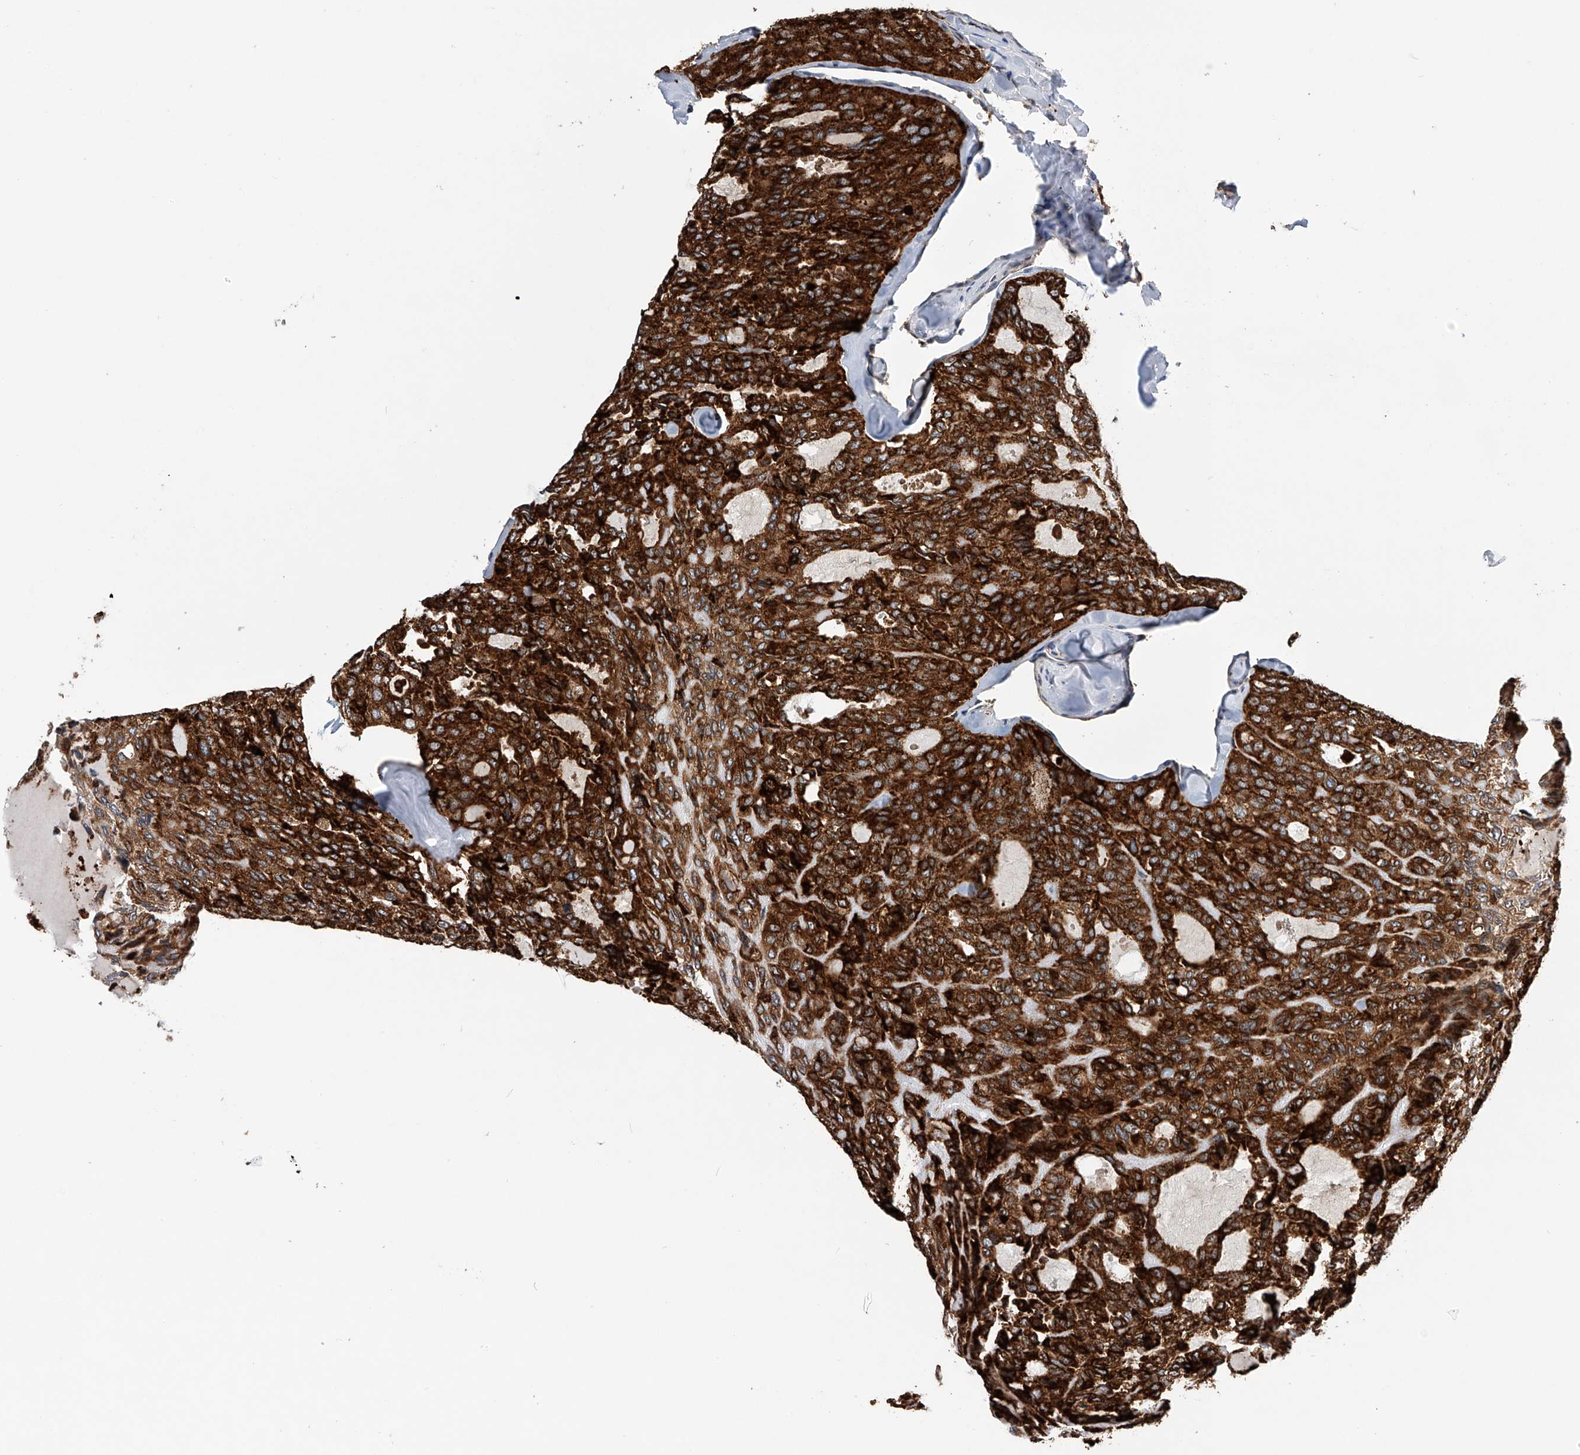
{"staining": {"intensity": "strong", "quantity": ">75%", "location": "cytoplasmic/membranous"}, "tissue": "thyroid cancer", "cell_type": "Tumor cells", "image_type": "cancer", "snomed": [{"axis": "morphology", "description": "Follicular adenoma carcinoma, NOS"}, {"axis": "topography", "description": "Thyroid gland"}], "caption": "Thyroid cancer (follicular adenoma carcinoma) was stained to show a protein in brown. There is high levels of strong cytoplasmic/membranous staining in approximately >75% of tumor cells.", "gene": "SPOCK1", "patient": {"sex": "male", "age": 75}}